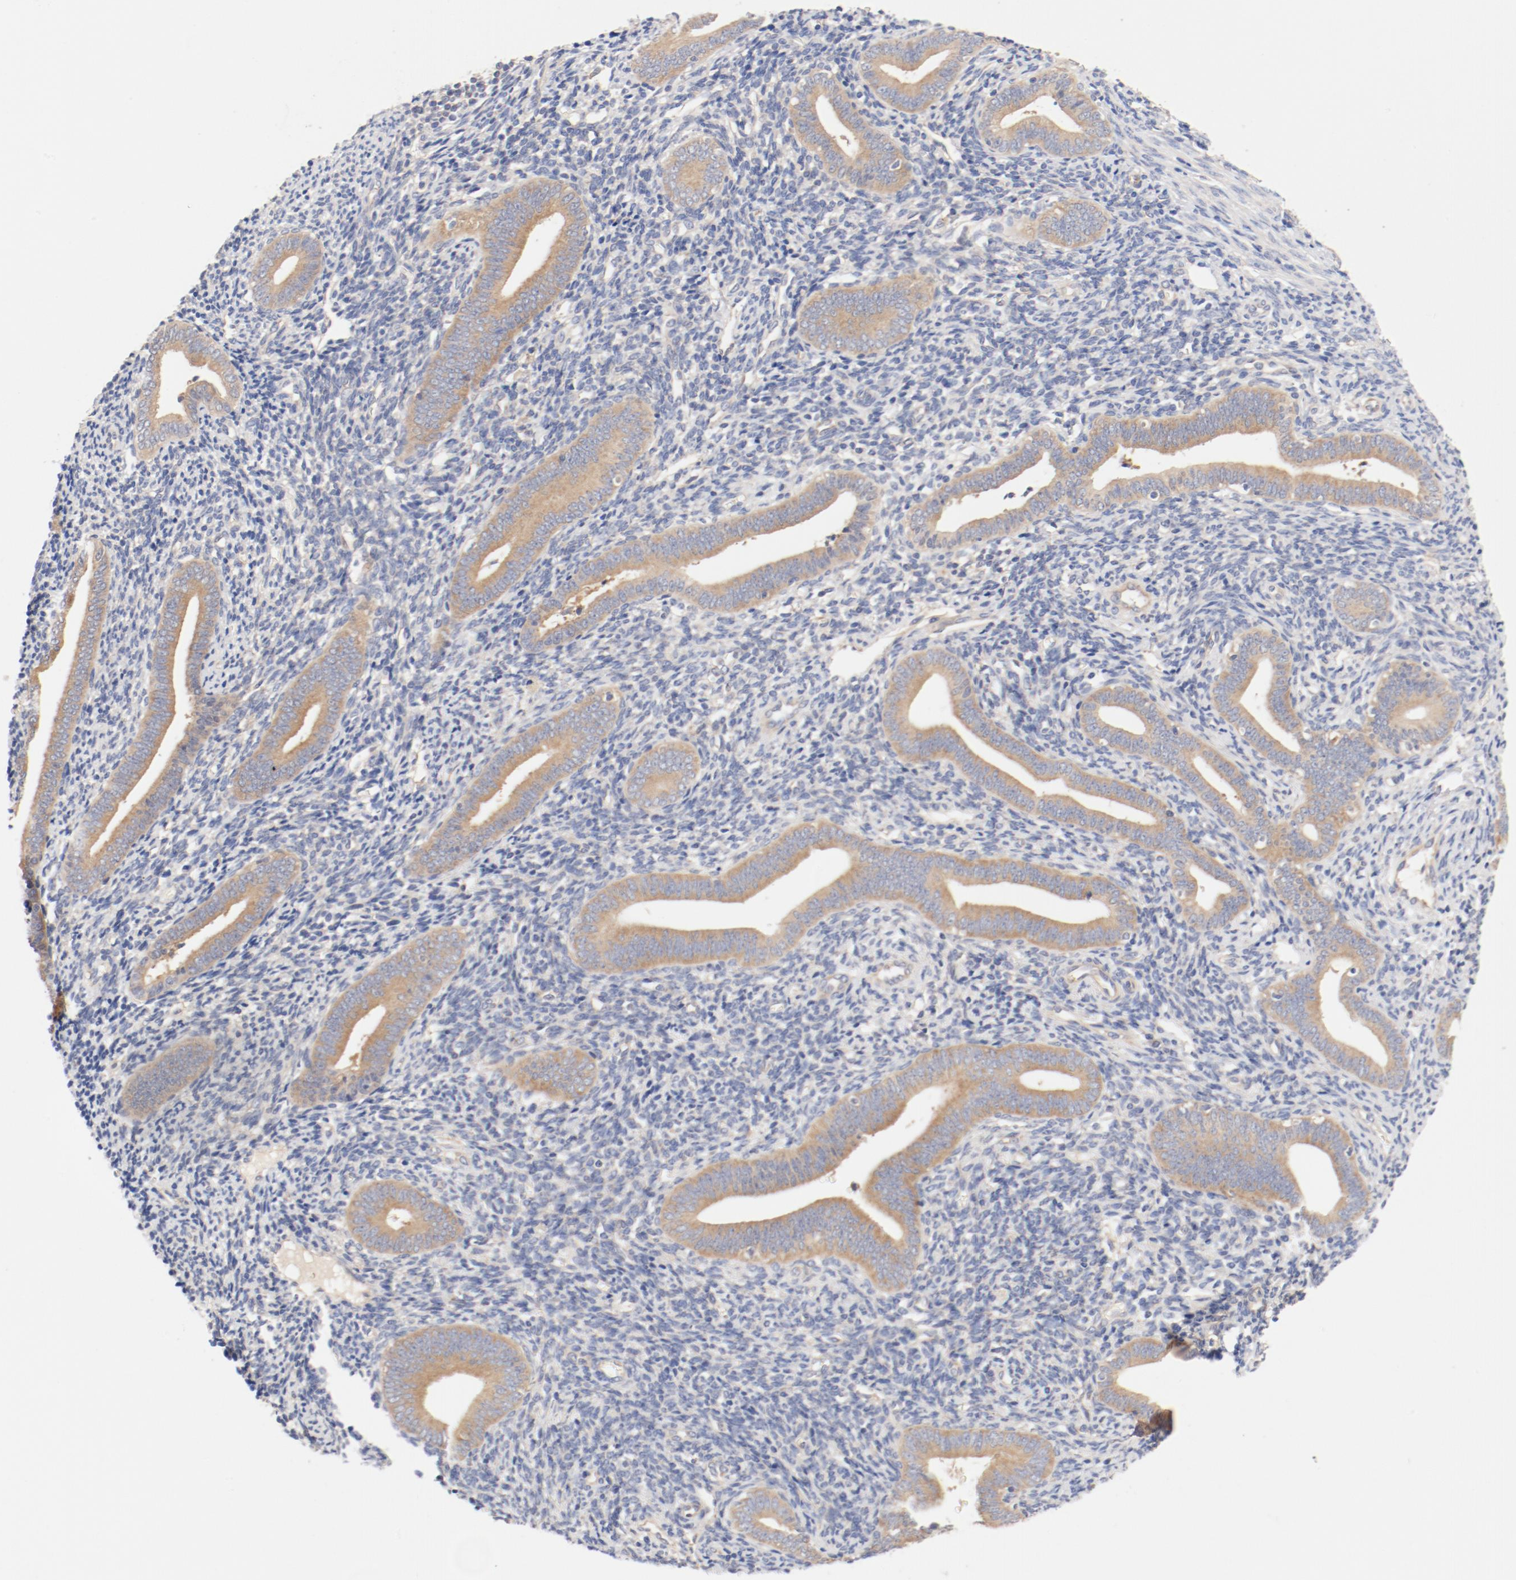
{"staining": {"intensity": "weak", "quantity": "25%-75%", "location": "cytoplasmic/membranous"}, "tissue": "endometrium", "cell_type": "Cells in endometrial stroma", "image_type": "normal", "snomed": [{"axis": "morphology", "description": "Normal tissue, NOS"}, {"axis": "topography", "description": "Uterus"}, {"axis": "topography", "description": "Endometrium"}], "caption": "Cells in endometrial stroma demonstrate low levels of weak cytoplasmic/membranous staining in approximately 25%-75% of cells in unremarkable endometrium.", "gene": "DYNC1H1", "patient": {"sex": "female", "age": 33}}